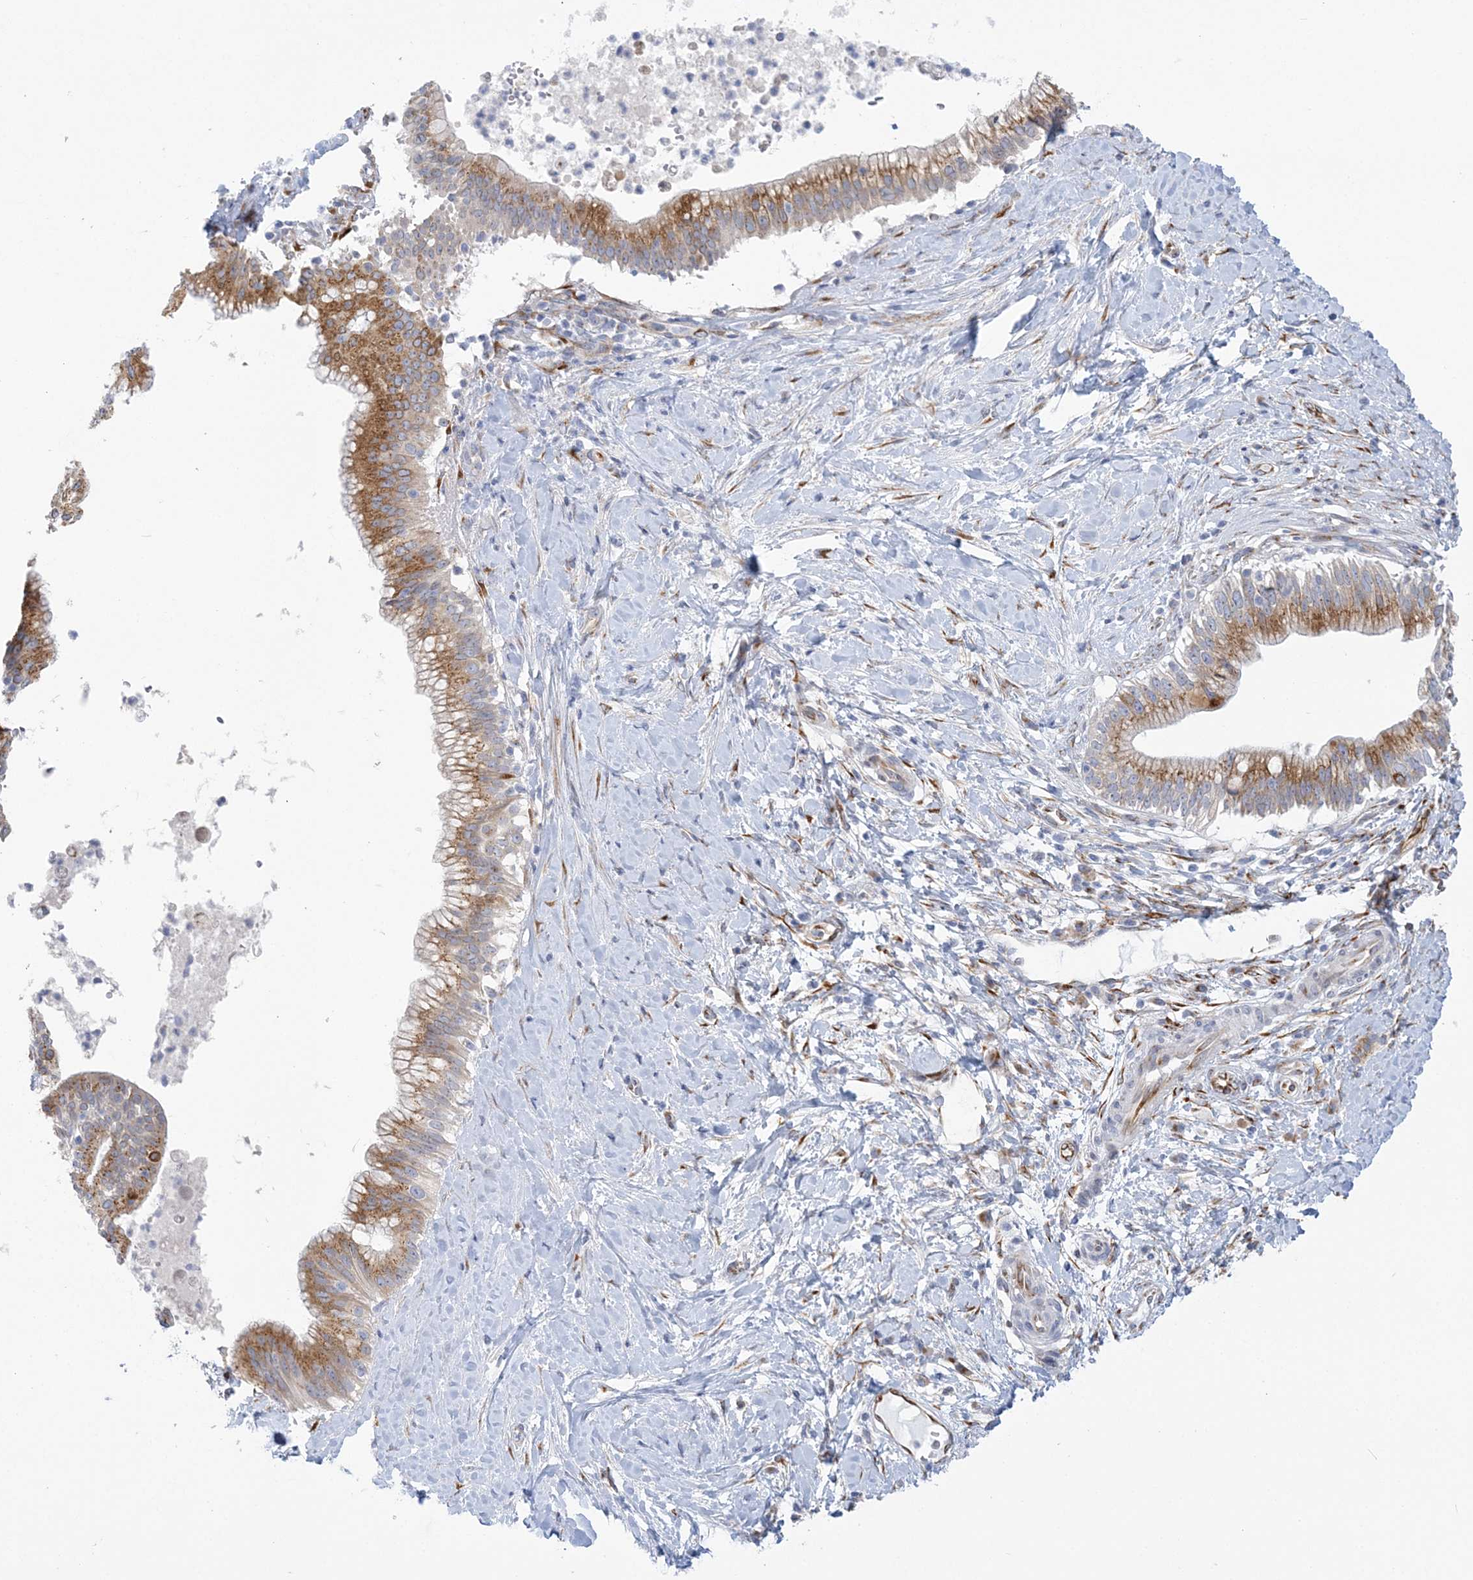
{"staining": {"intensity": "moderate", "quantity": ">75%", "location": "cytoplasmic/membranous"}, "tissue": "pancreatic cancer", "cell_type": "Tumor cells", "image_type": "cancer", "snomed": [{"axis": "morphology", "description": "Adenocarcinoma, NOS"}, {"axis": "topography", "description": "Pancreas"}], "caption": "This micrograph displays immunohistochemistry staining of pancreatic cancer (adenocarcinoma), with medium moderate cytoplasmic/membranous positivity in approximately >75% of tumor cells.", "gene": "PLEKHG4B", "patient": {"sex": "male", "age": 68}}